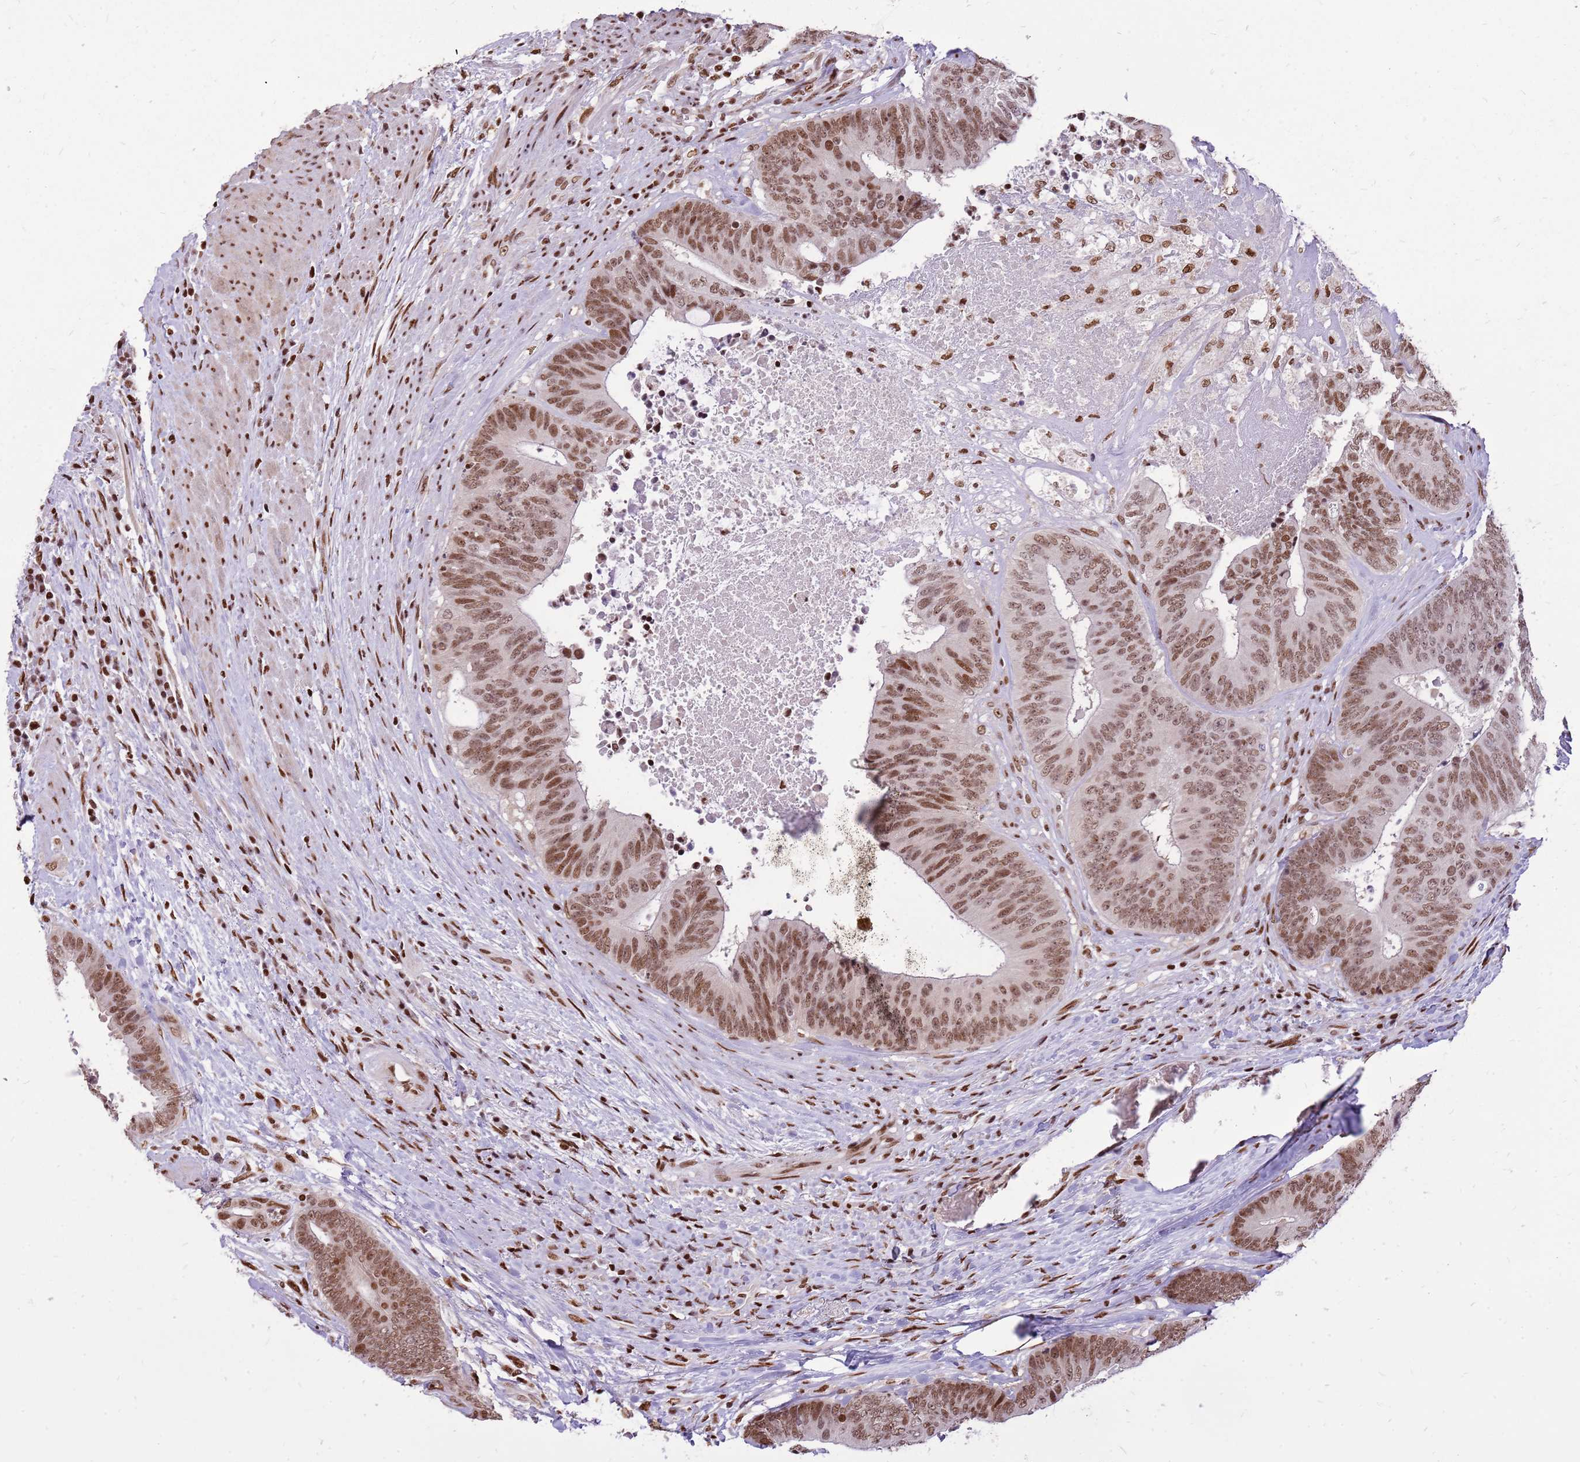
{"staining": {"intensity": "moderate", "quantity": ">75%", "location": "nuclear"}, "tissue": "colorectal cancer", "cell_type": "Tumor cells", "image_type": "cancer", "snomed": [{"axis": "morphology", "description": "Adenocarcinoma, NOS"}, {"axis": "topography", "description": "Rectum"}], "caption": "Adenocarcinoma (colorectal) was stained to show a protein in brown. There is medium levels of moderate nuclear expression in about >75% of tumor cells.", "gene": "WASHC4", "patient": {"sex": "male", "age": 72}}